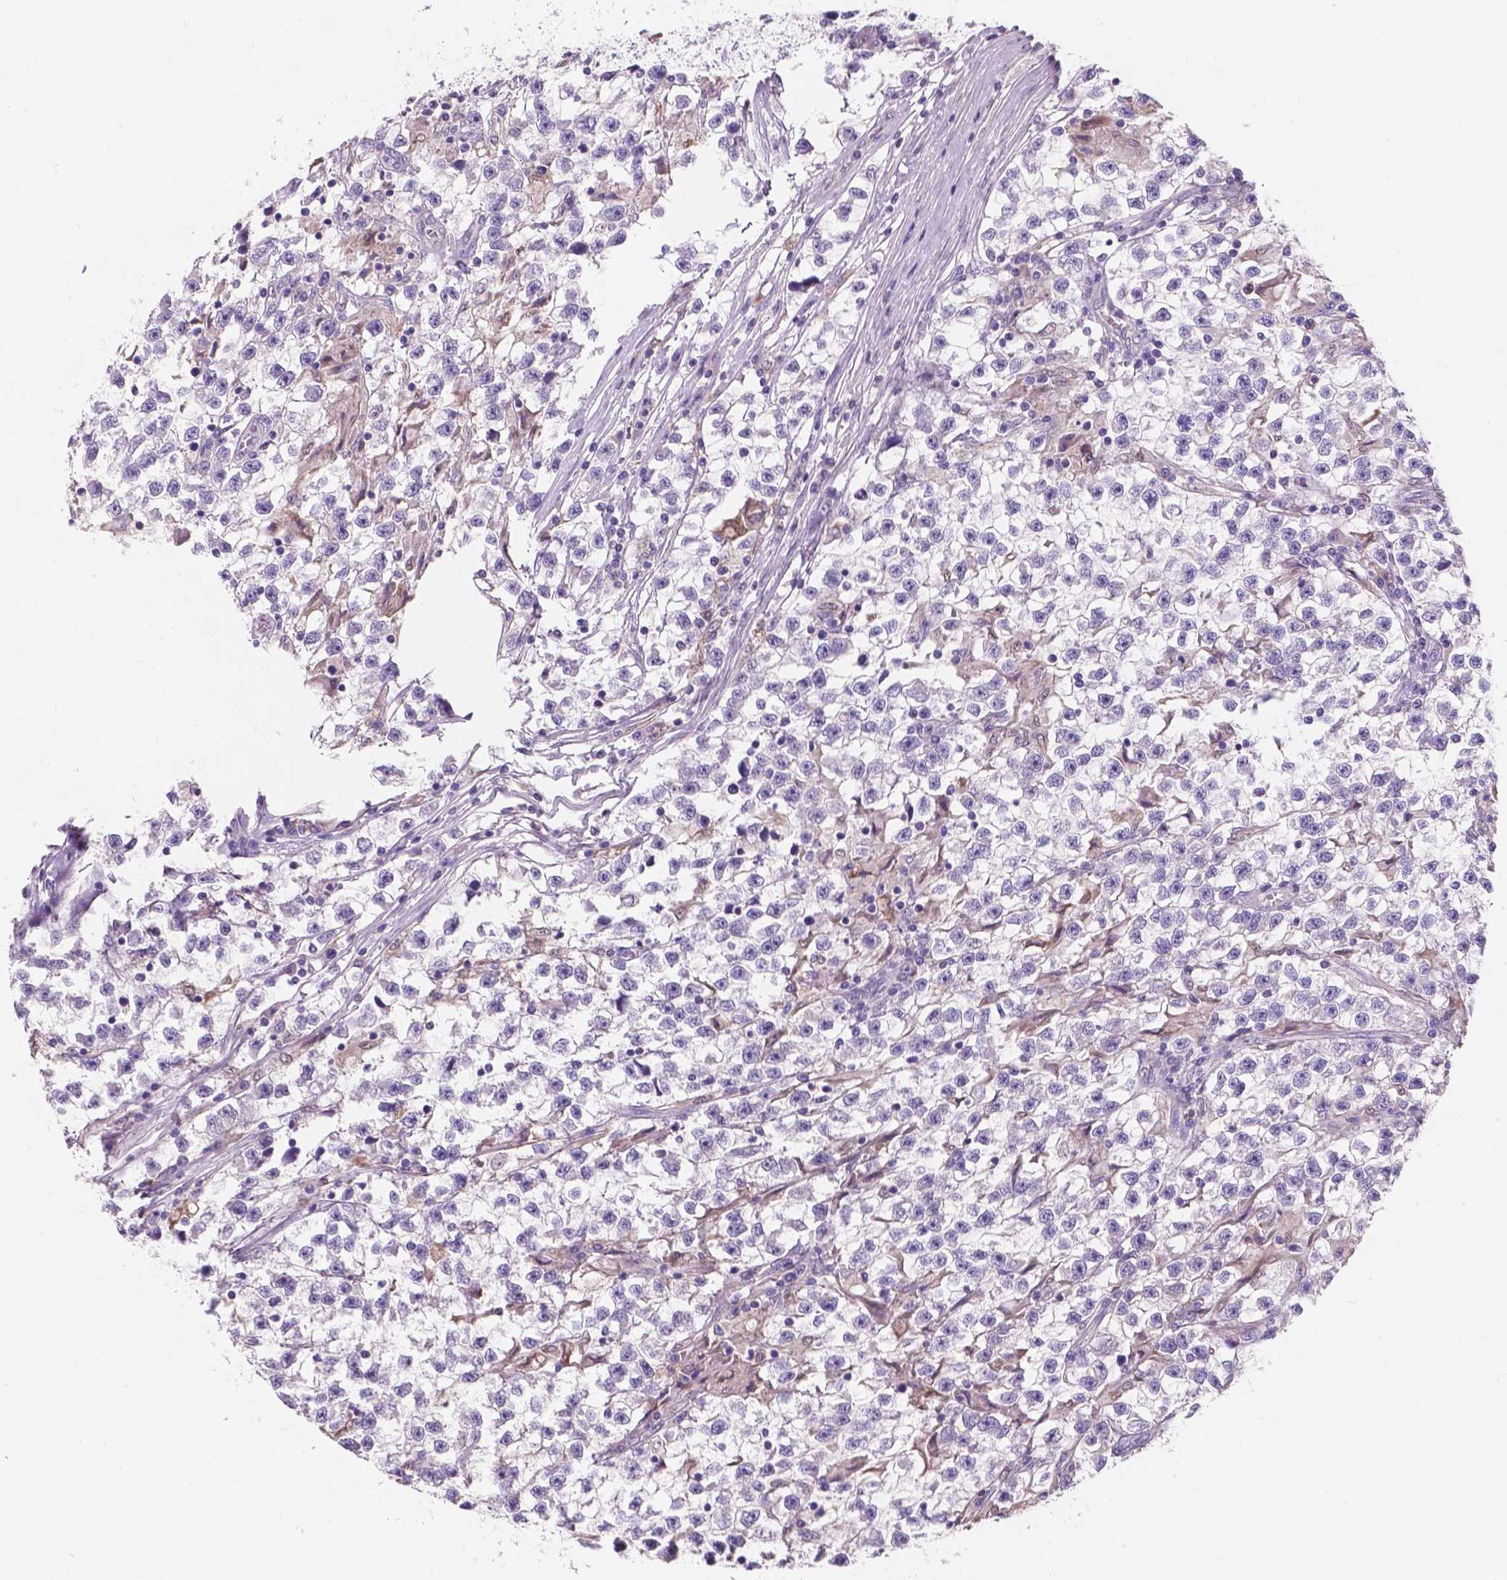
{"staining": {"intensity": "negative", "quantity": "none", "location": "none"}, "tissue": "testis cancer", "cell_type": "Tumor cells", "image_type": "cancer", "snomed": [{"axis": "morphology", "description": "Seminoma, NOS"}, {"axis": "topography", "description": "Testis"}], "caption": "This is a photomicrograph of immunohistochemistry staining of testis cancer (seminoma), which shows no staining in tumor cells.", "gene": "IREB2", "patient": {"sex": "male", "age": 31}}